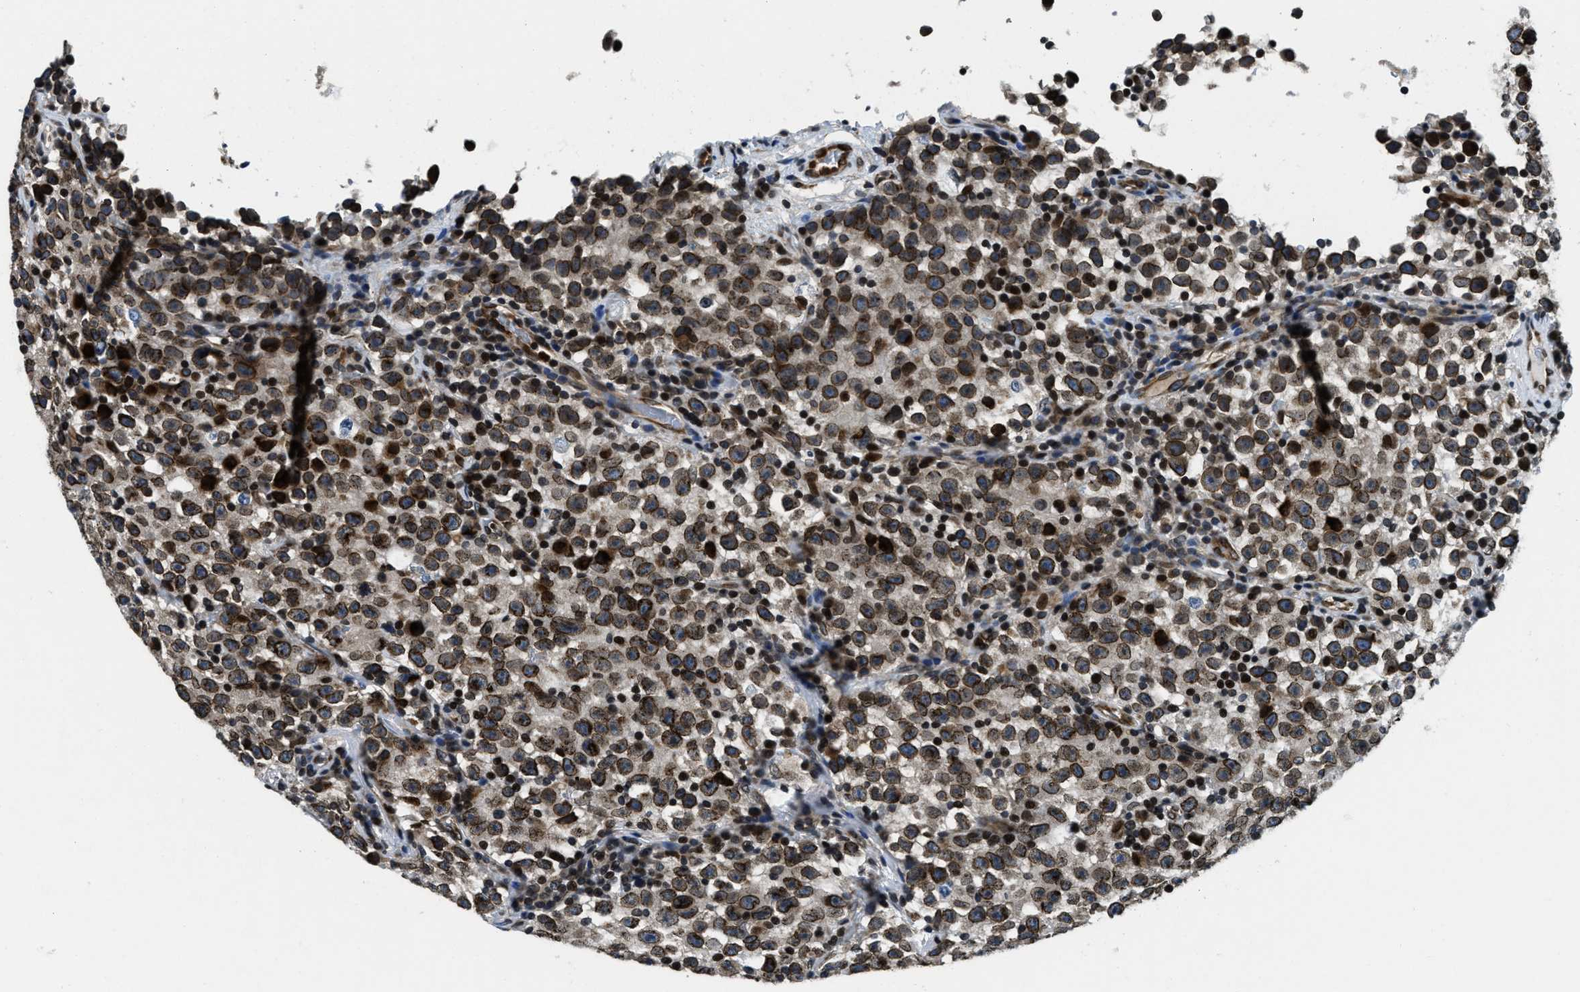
{"staining": {"intensity": "moderate", "quantity": "25%-75%", "location": "nuclear"}, "tissue": "testis cancer", "cell_type": "Tumor cells", "image_type": "cancer", "snomed": [{"axis": "morphology", "description": "Seminoma, NOS"}, {"axis": "topography", "description": "Testis"}], "caption": "Human seminoma (testis) stained with a brown dye demonstrates moderate nuclear positive staining in about 25%-75% of tumor cells.", "gene": "ZC3HC1", "patient": {"sex": "male", "age": 22}}